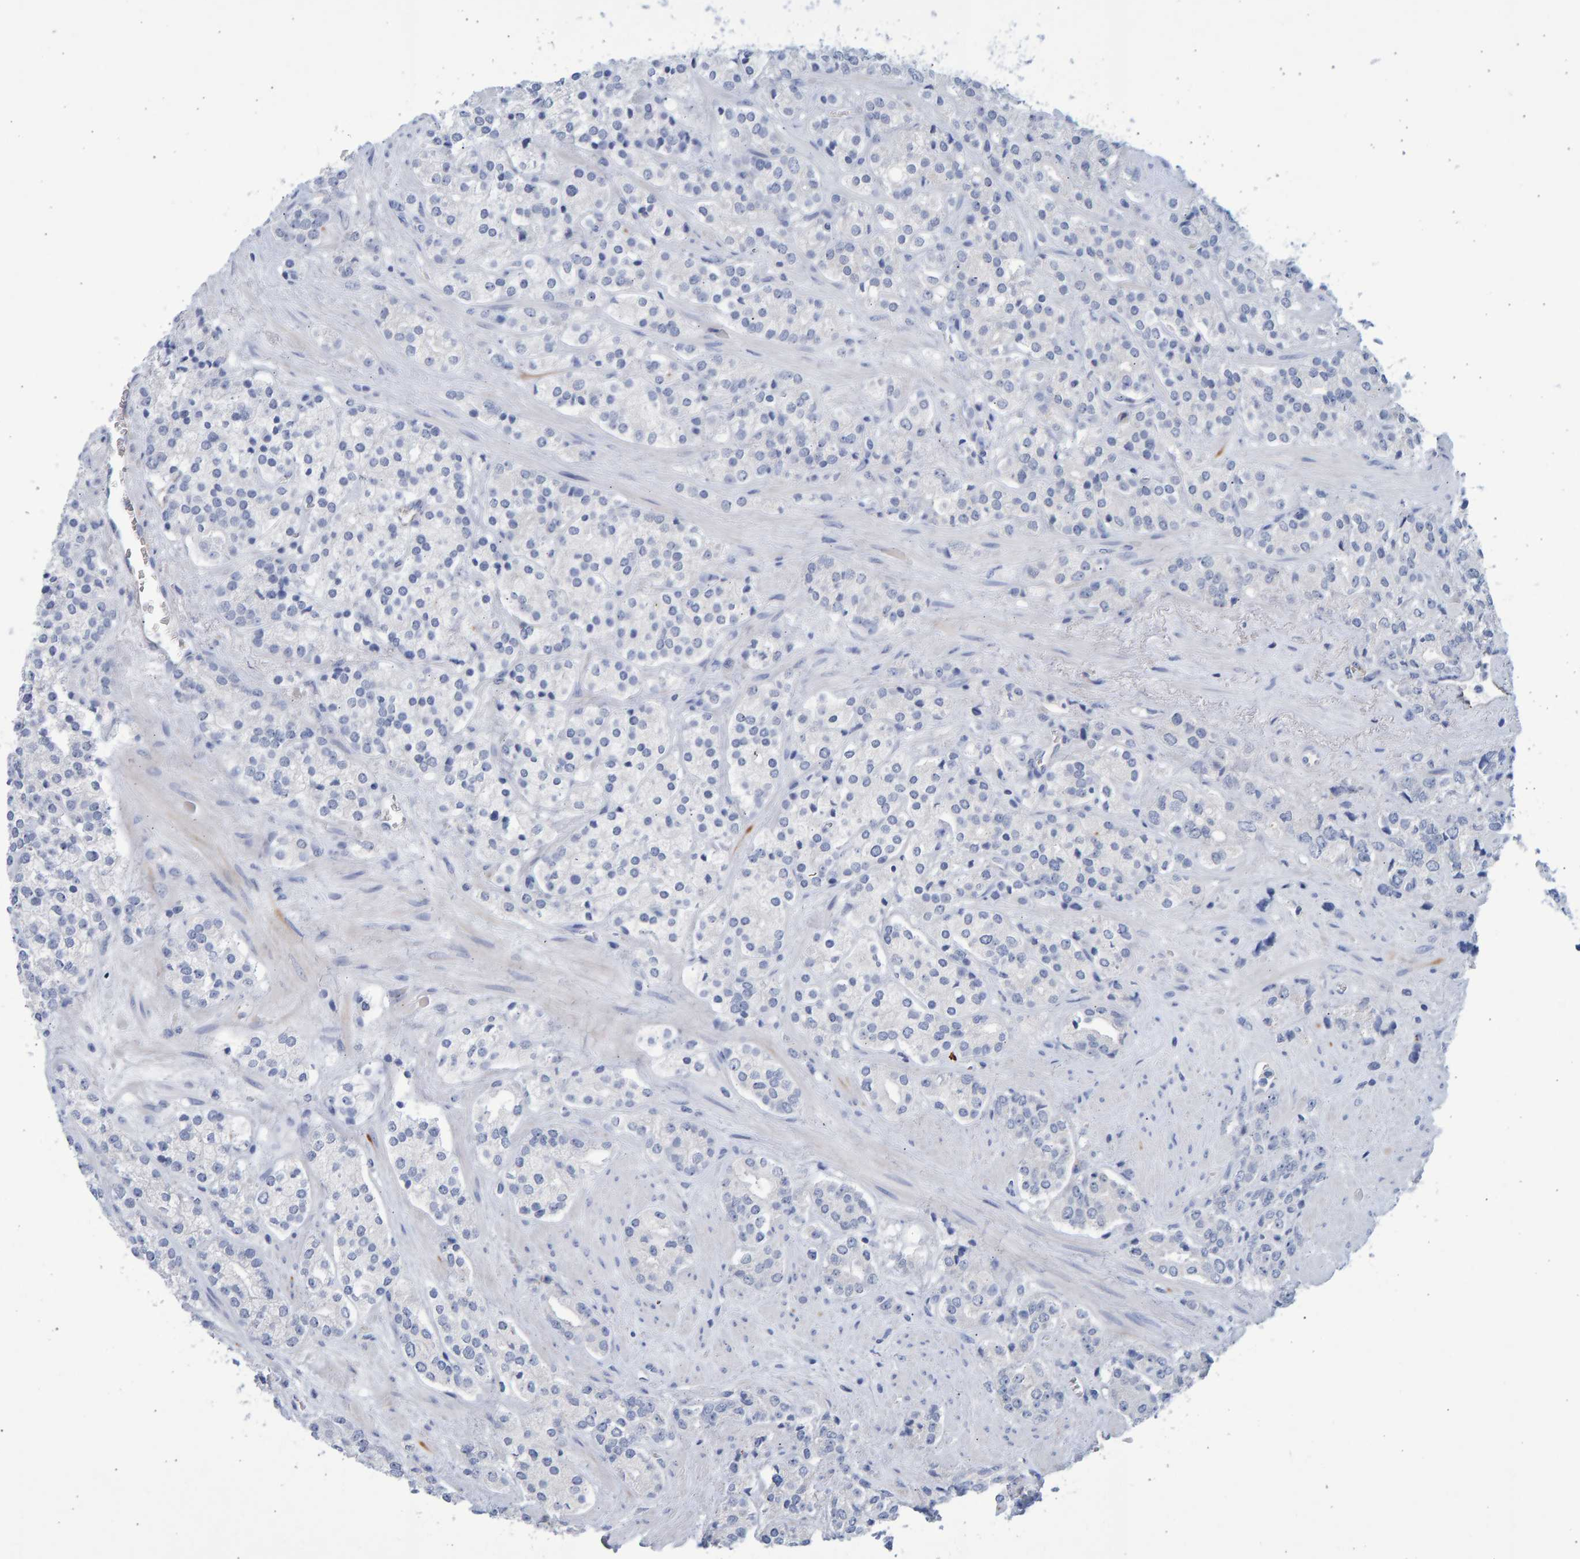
{"staining": {"intensity": "negative", "quantity": "none", "location": "none"}, "tissue": "prostate cancer", "cell_type": "Tumor cells", "image_type": "cancer", "snomed": [{"axis": "morphology", "description": "Adenocarcinoma, High grade"}, {"axis": "topography", "description": "Prostate"}], "caption": "Photomicrograph shows no protein positivity in tumor cells of prostate high-grade adenocarcinoma tissue.", "gene": "SLC34A3", "patient": {"sex": "male", "age": 71}}